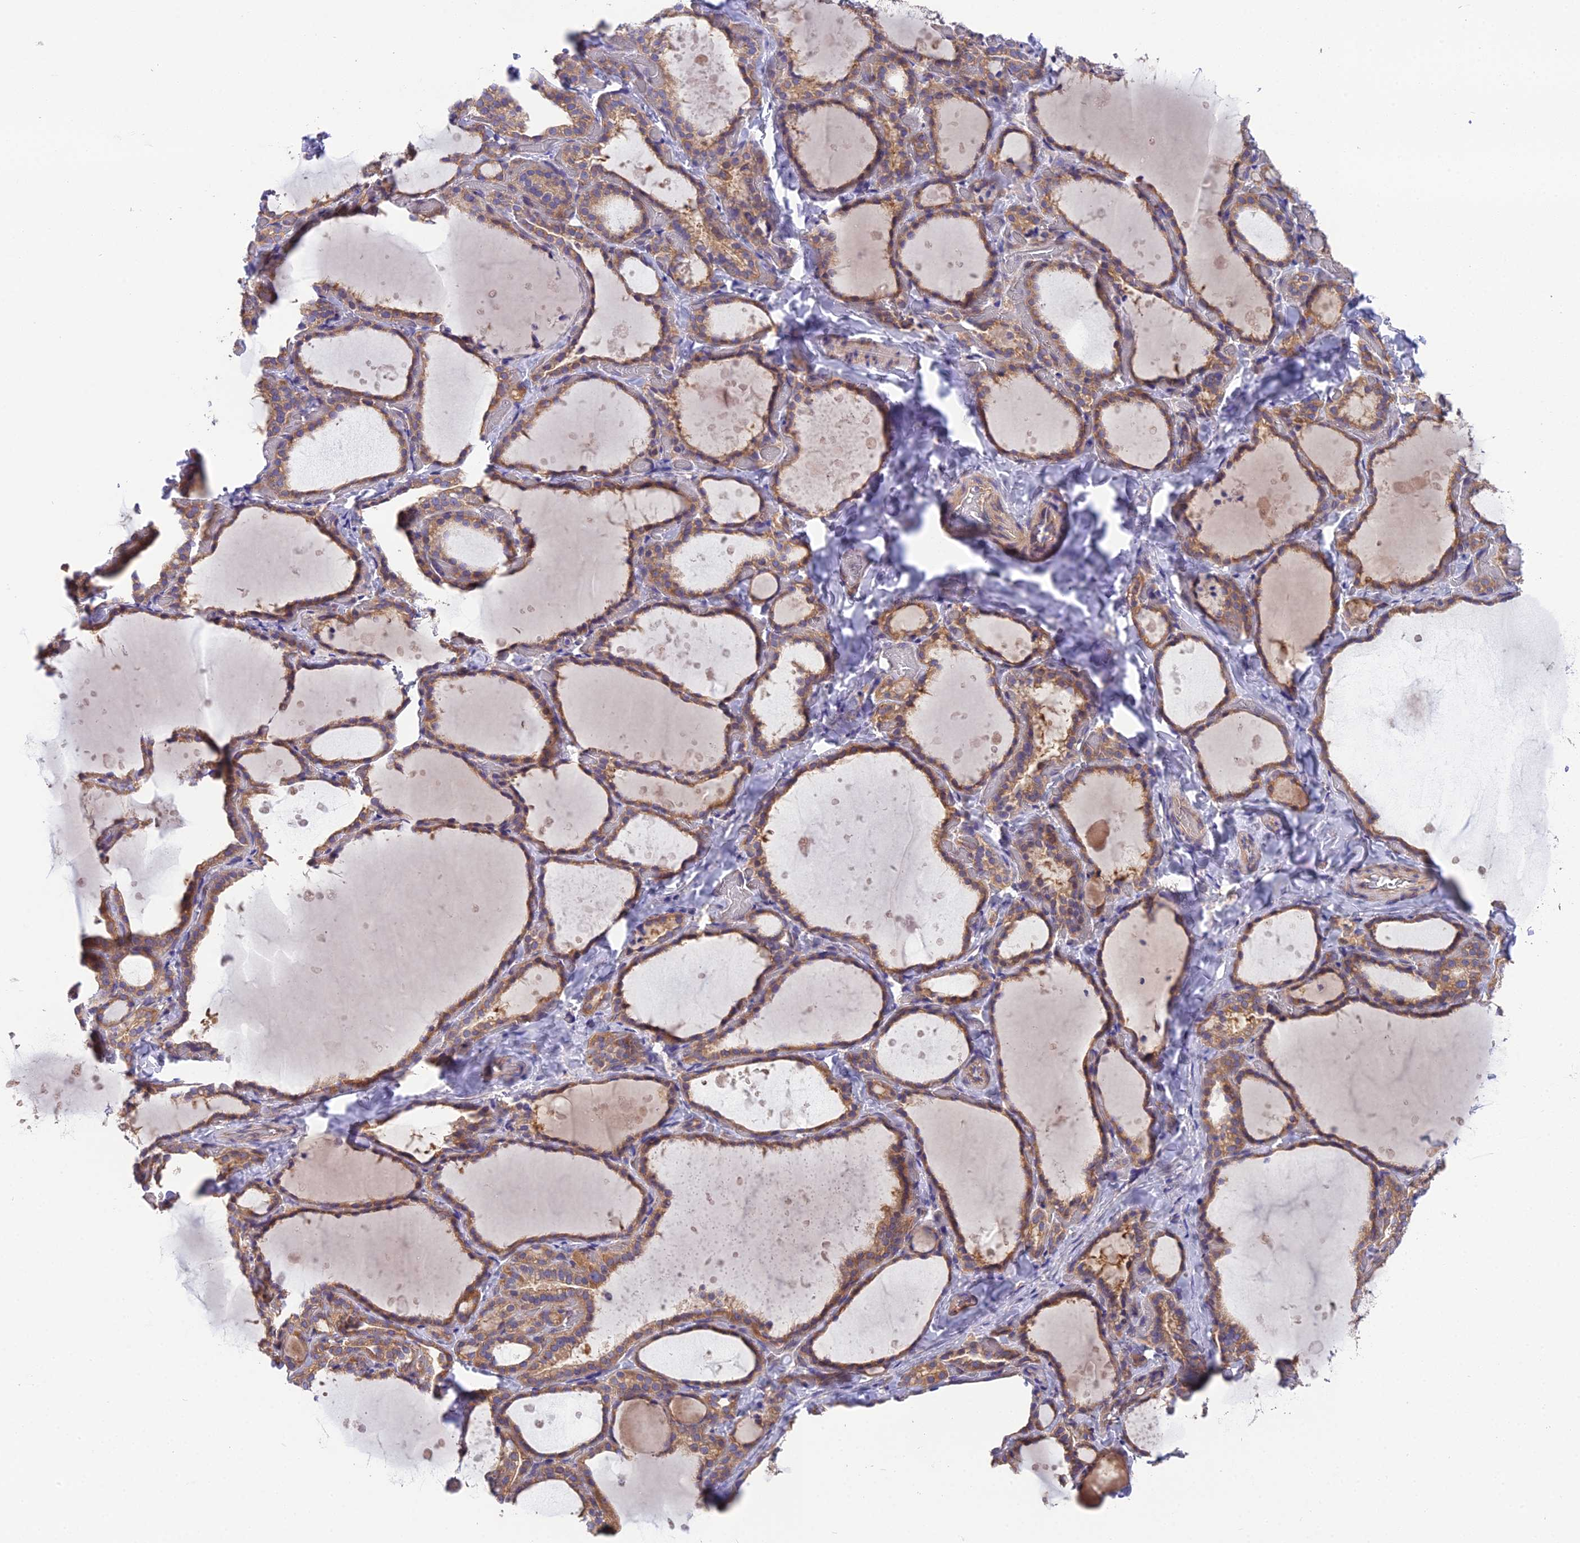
{"staining": {"intensity": "moderate", "quantity": ">75%", "location": "cytoplasmic/membranous"}, "tissue": "thyroid gland", "cell_type": "Glandular cells", "image_type": "normal", "snomed": [{"axis": "morphology", "description": "Normal tissue, NOS"}, {"axis": "topography", "description": "Thyroid gland"}], "caption": "Thyroid gland stained for a protein (brown) shows moderate cytoplasmic/membranous positive positivity in approximately >75% of glandular cells.", "gene": "BLOC1S4", "patient": {"sex": "female", "age": 44}}